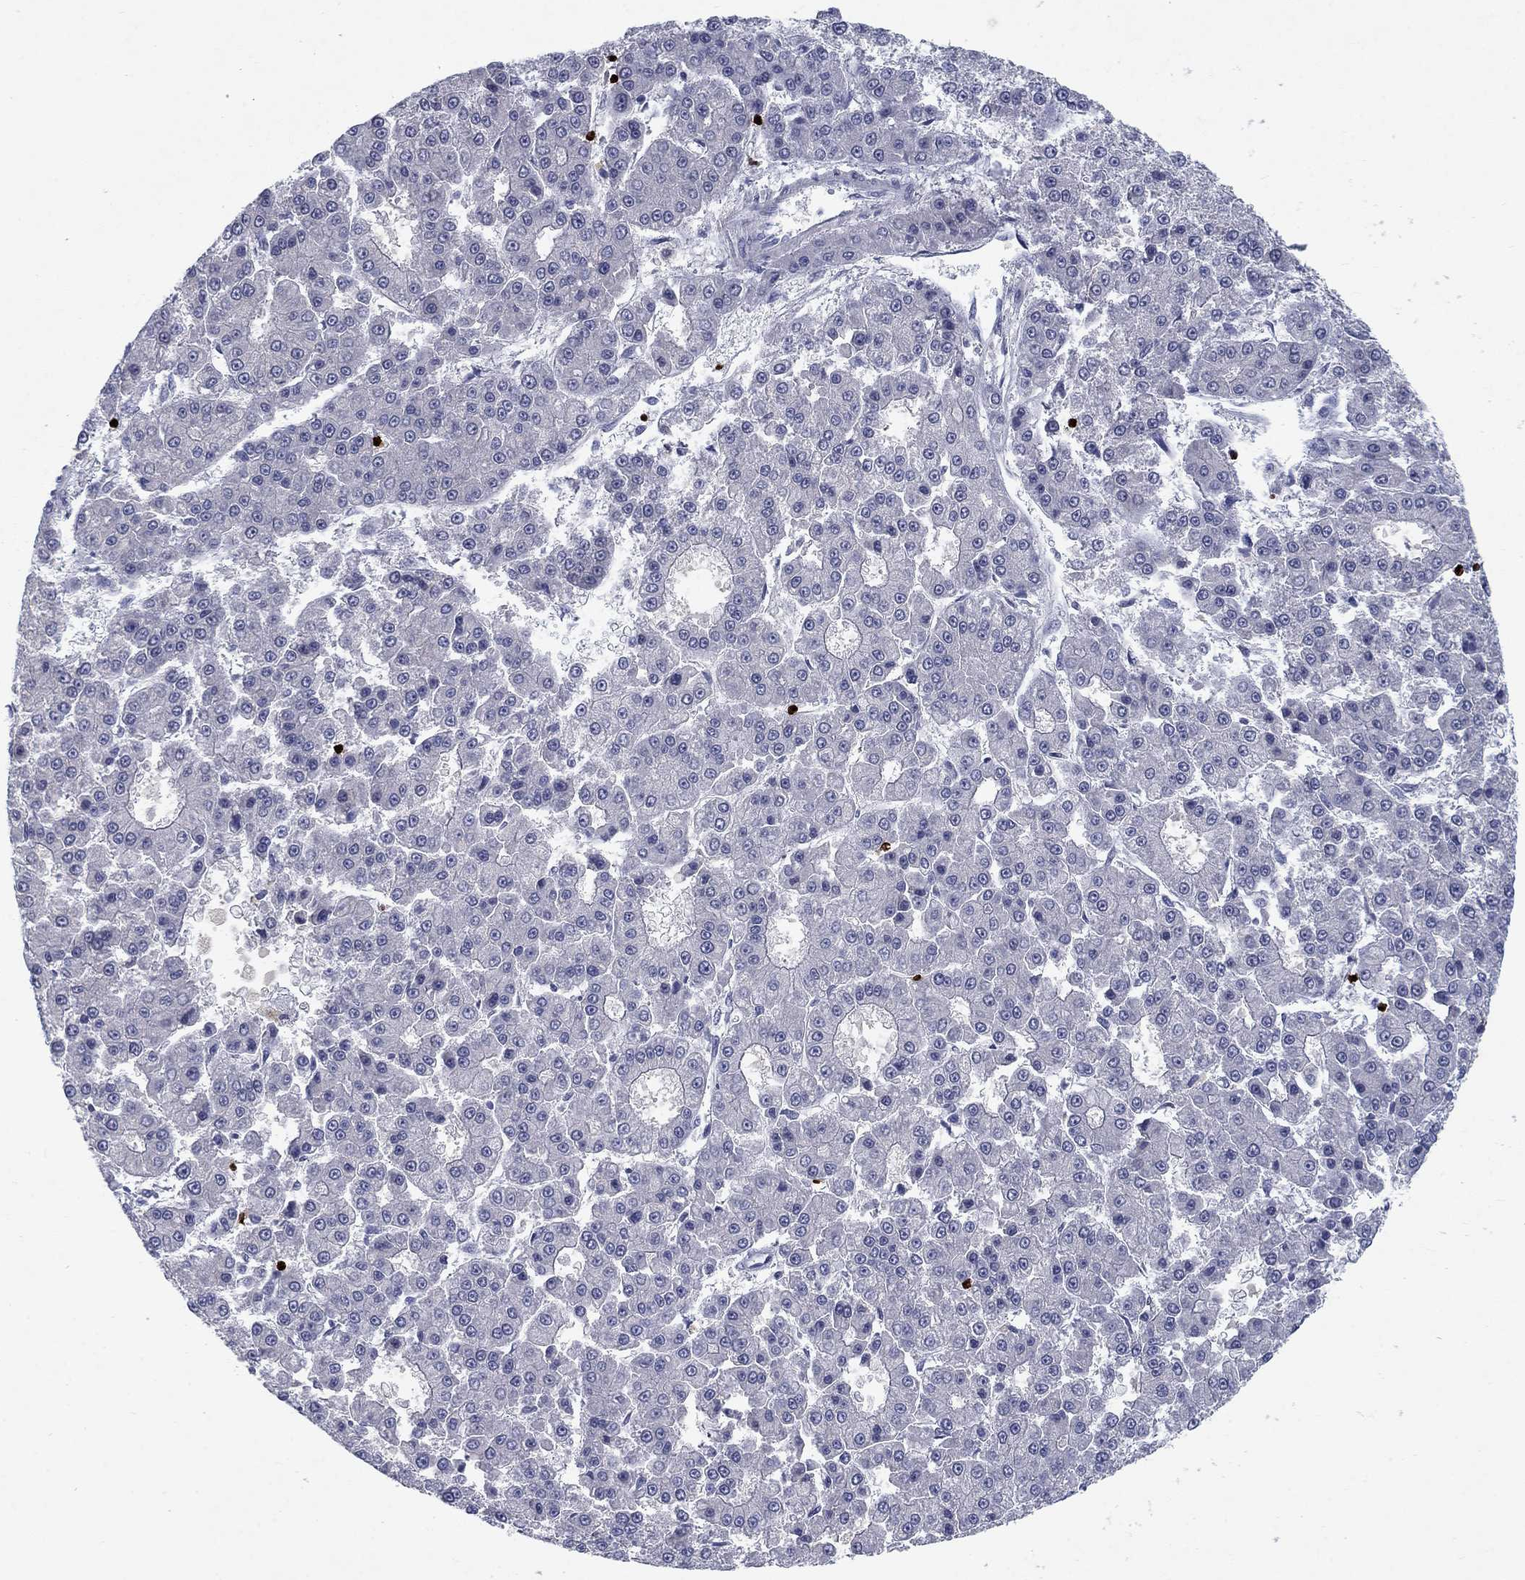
{"staining": {"intensity": "negative", "quantity": "none", "location": "none"}, "tissue": "liver cancer", "cell_type": "Tumor cells", "image_type": "cancer", "snomed": [{"axis": "morphology", "description": "Carcinoma, Hepatocellular, NOS"}, {"axis": "topography", "description": "Liver"}], "caption": "Immunohistochemistry (IHC) histopathology image of liver cancer stained for a protein (brown), which displays no expression in tumor cells.", "gene": "GZMA", "patient": {"sex": "male", "age": 70}}